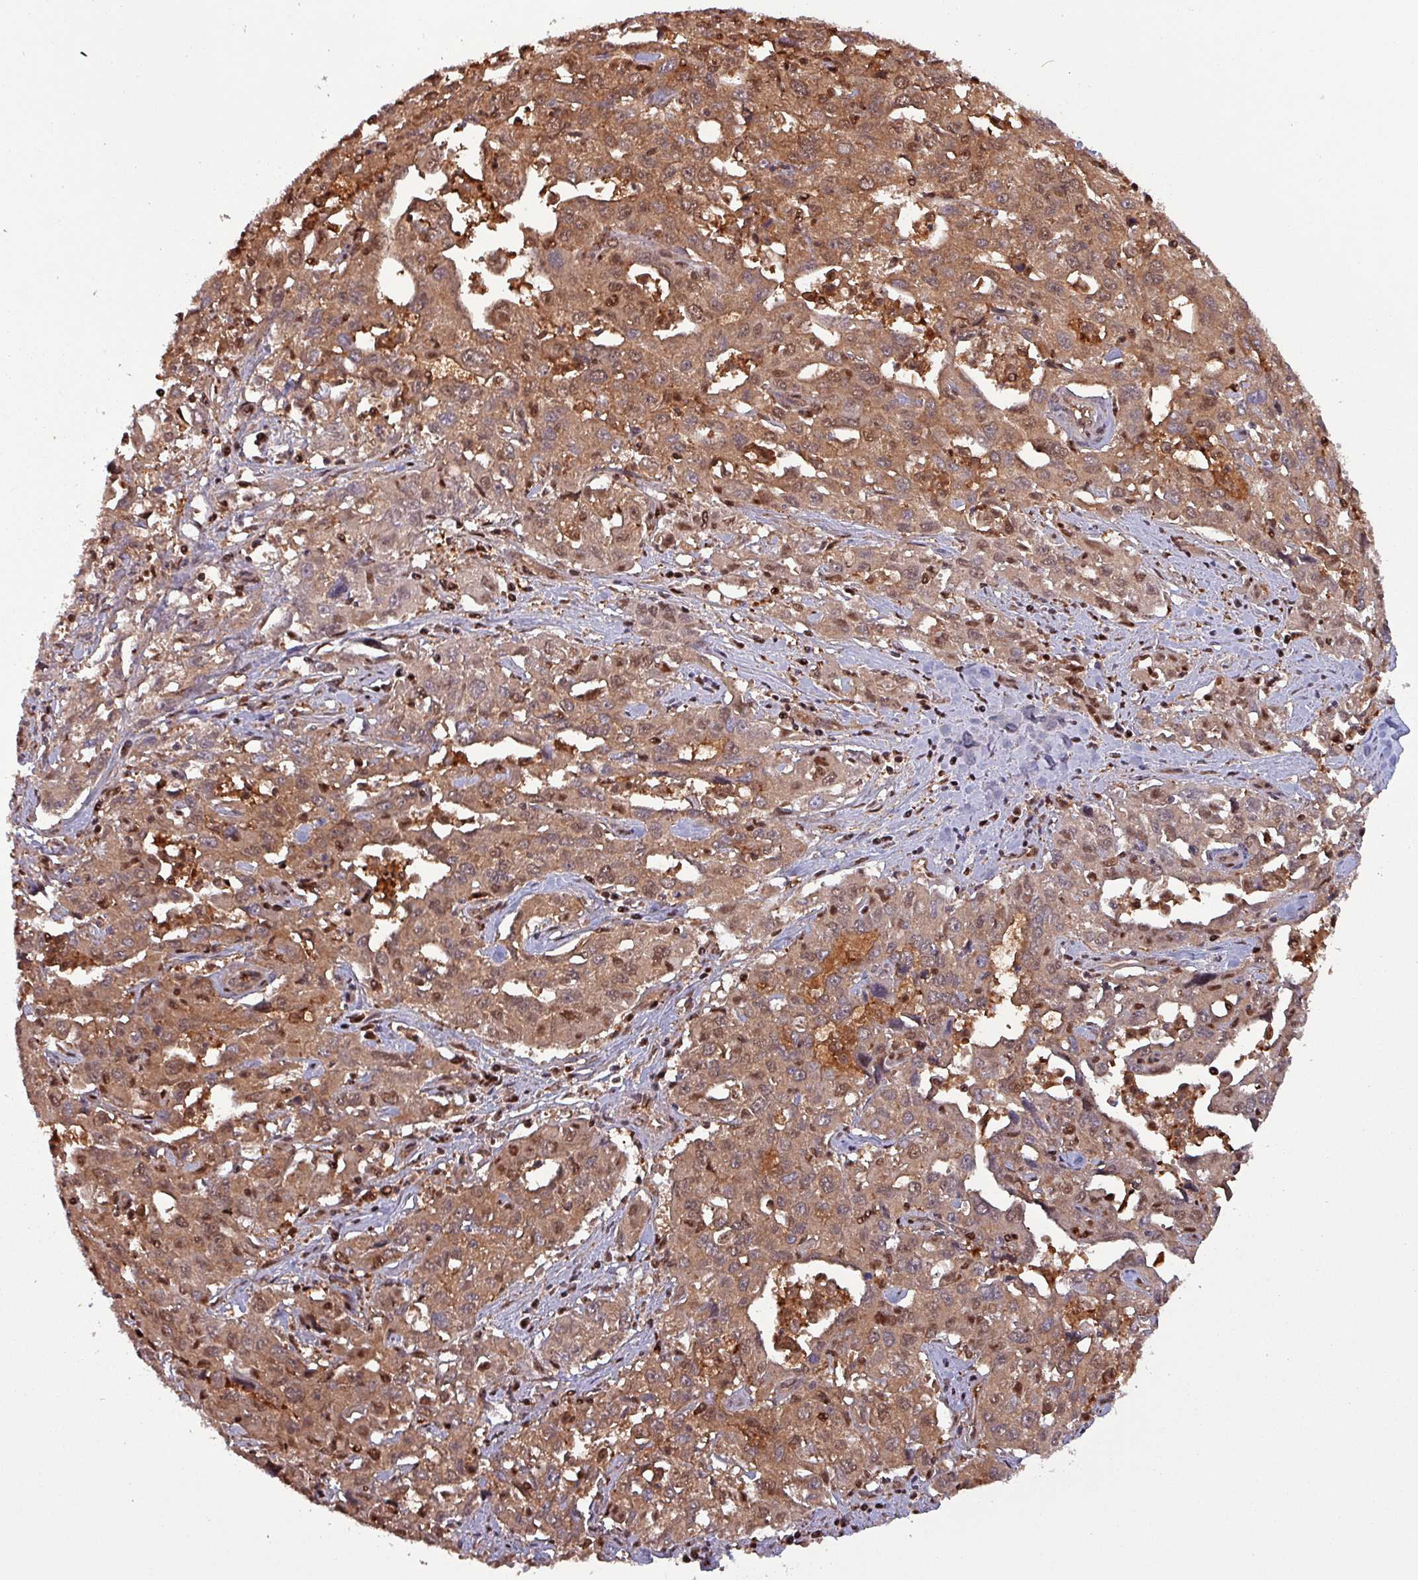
{"staining": {"intensity": "moderate", "quantity": ">75%", "location": "cytoplasmic/membranous,nuclear"}, "tissue": "liver cancer", "cell_type": "Tumor cells", "image_type": "cancer", "snomed": [{"axis": "morphology", "description": "Carcinoma, Hepatocellular, NOS"}, {"axis": "topography", "description": "Liver"}], "caption": "IHC of human liver cancer displays medium levels of moderate cytoplasmic/membranous and nuclear positivity in approximately >75% of tumor cells.", "gene": "PSMB8", "patient": {"sex": "male", "age": 63}}